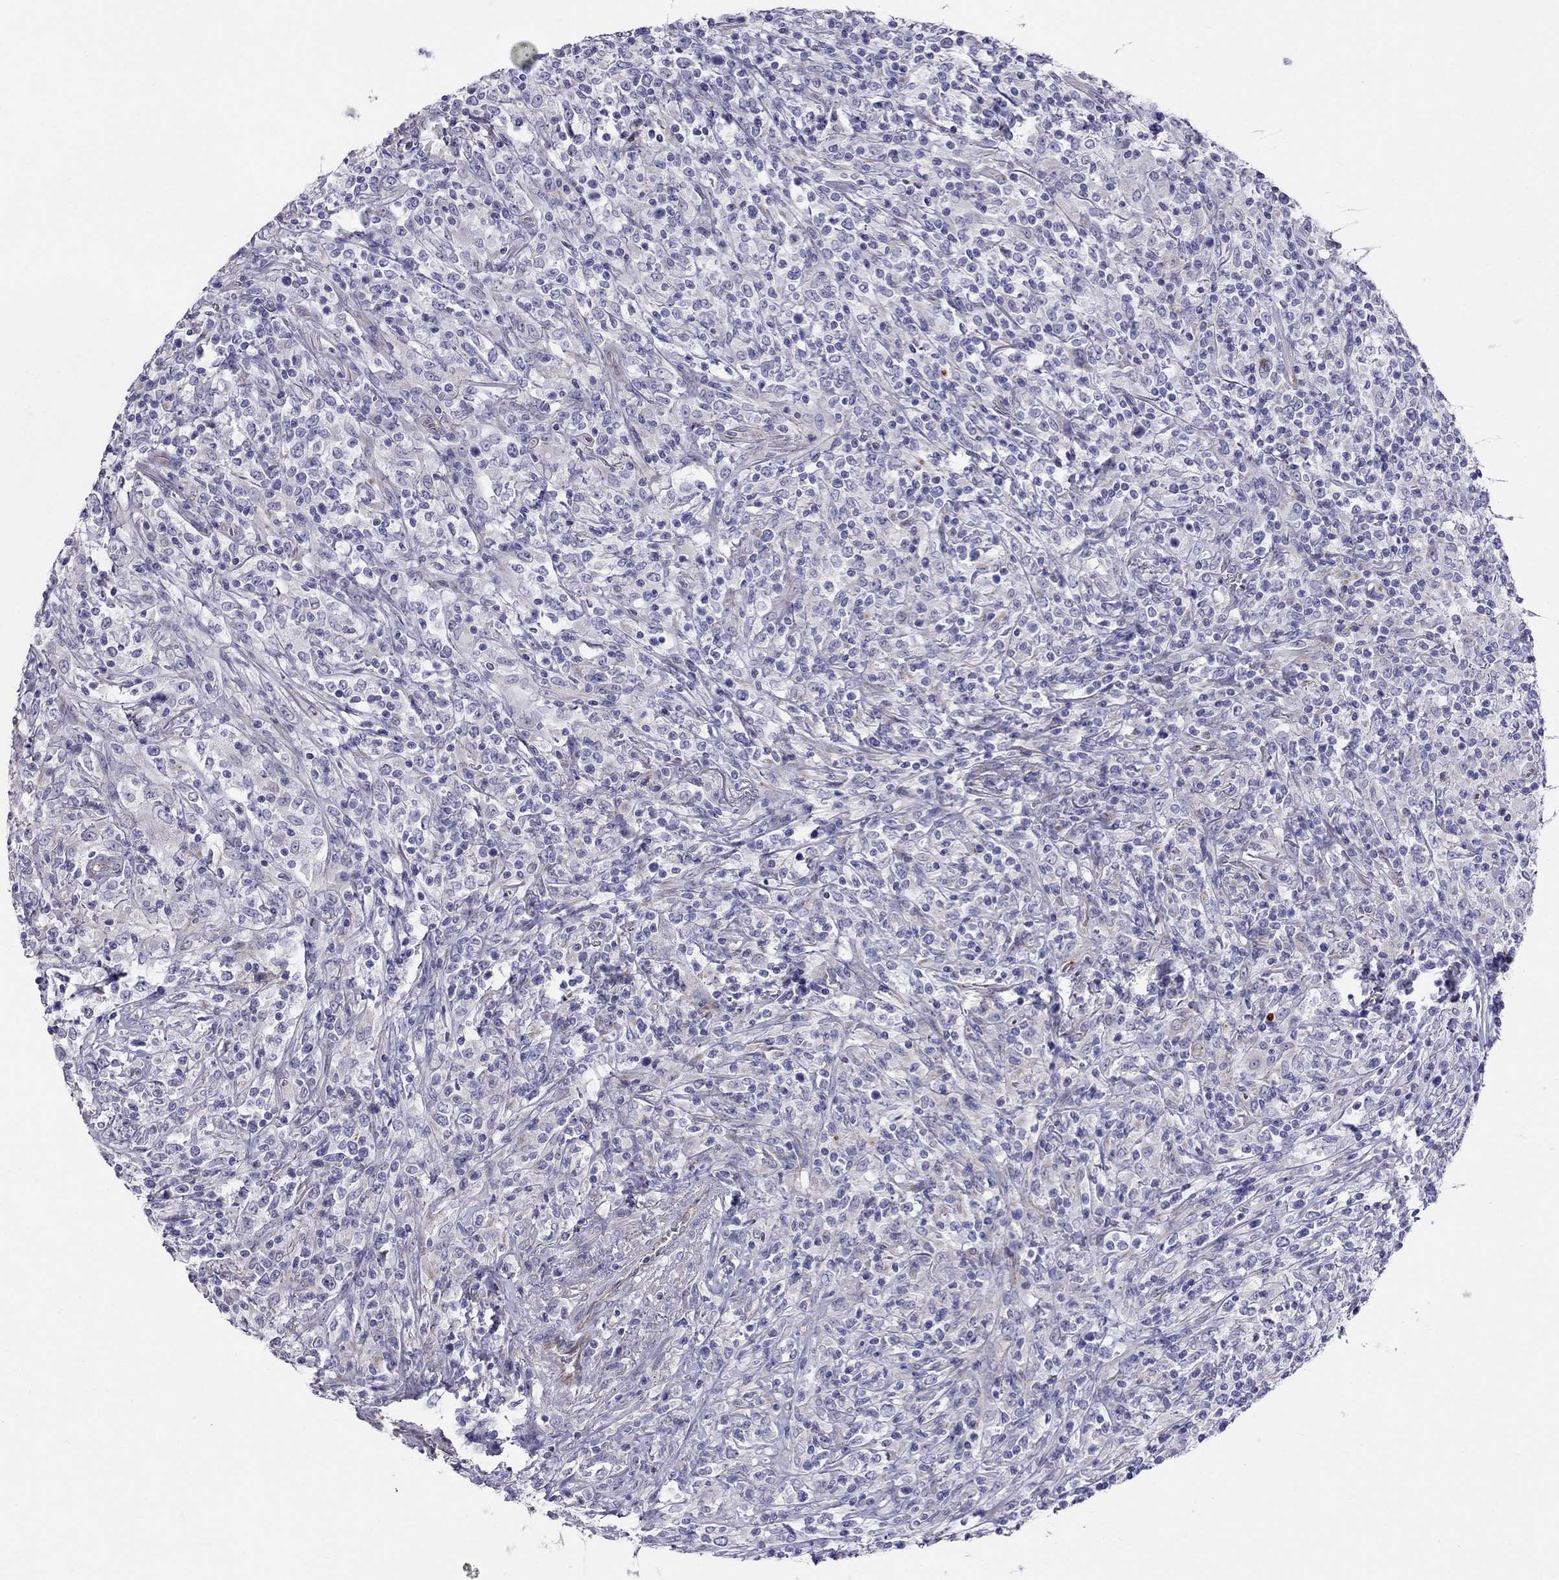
{"staining": {"intensity": "negative", "quantity": "none", "location": "none"}, "tissue": "lymphoma", "cell_type": "Tumor cells", "image_type": "cancer", "snomed": [{"axis": "morphology", "description": "Malignant lymphoma, non-Hodgkin's type, High grade"}, {"axis": "topography", "description": "Lung"}], "caption": "A photomicrograph of human malignant lymphoma, non-Hodgkin's type (high-grade) is negative for staining in tumor cells.", "gene": "SPINT4", "patient": {"sex": "male", "age": 79}}